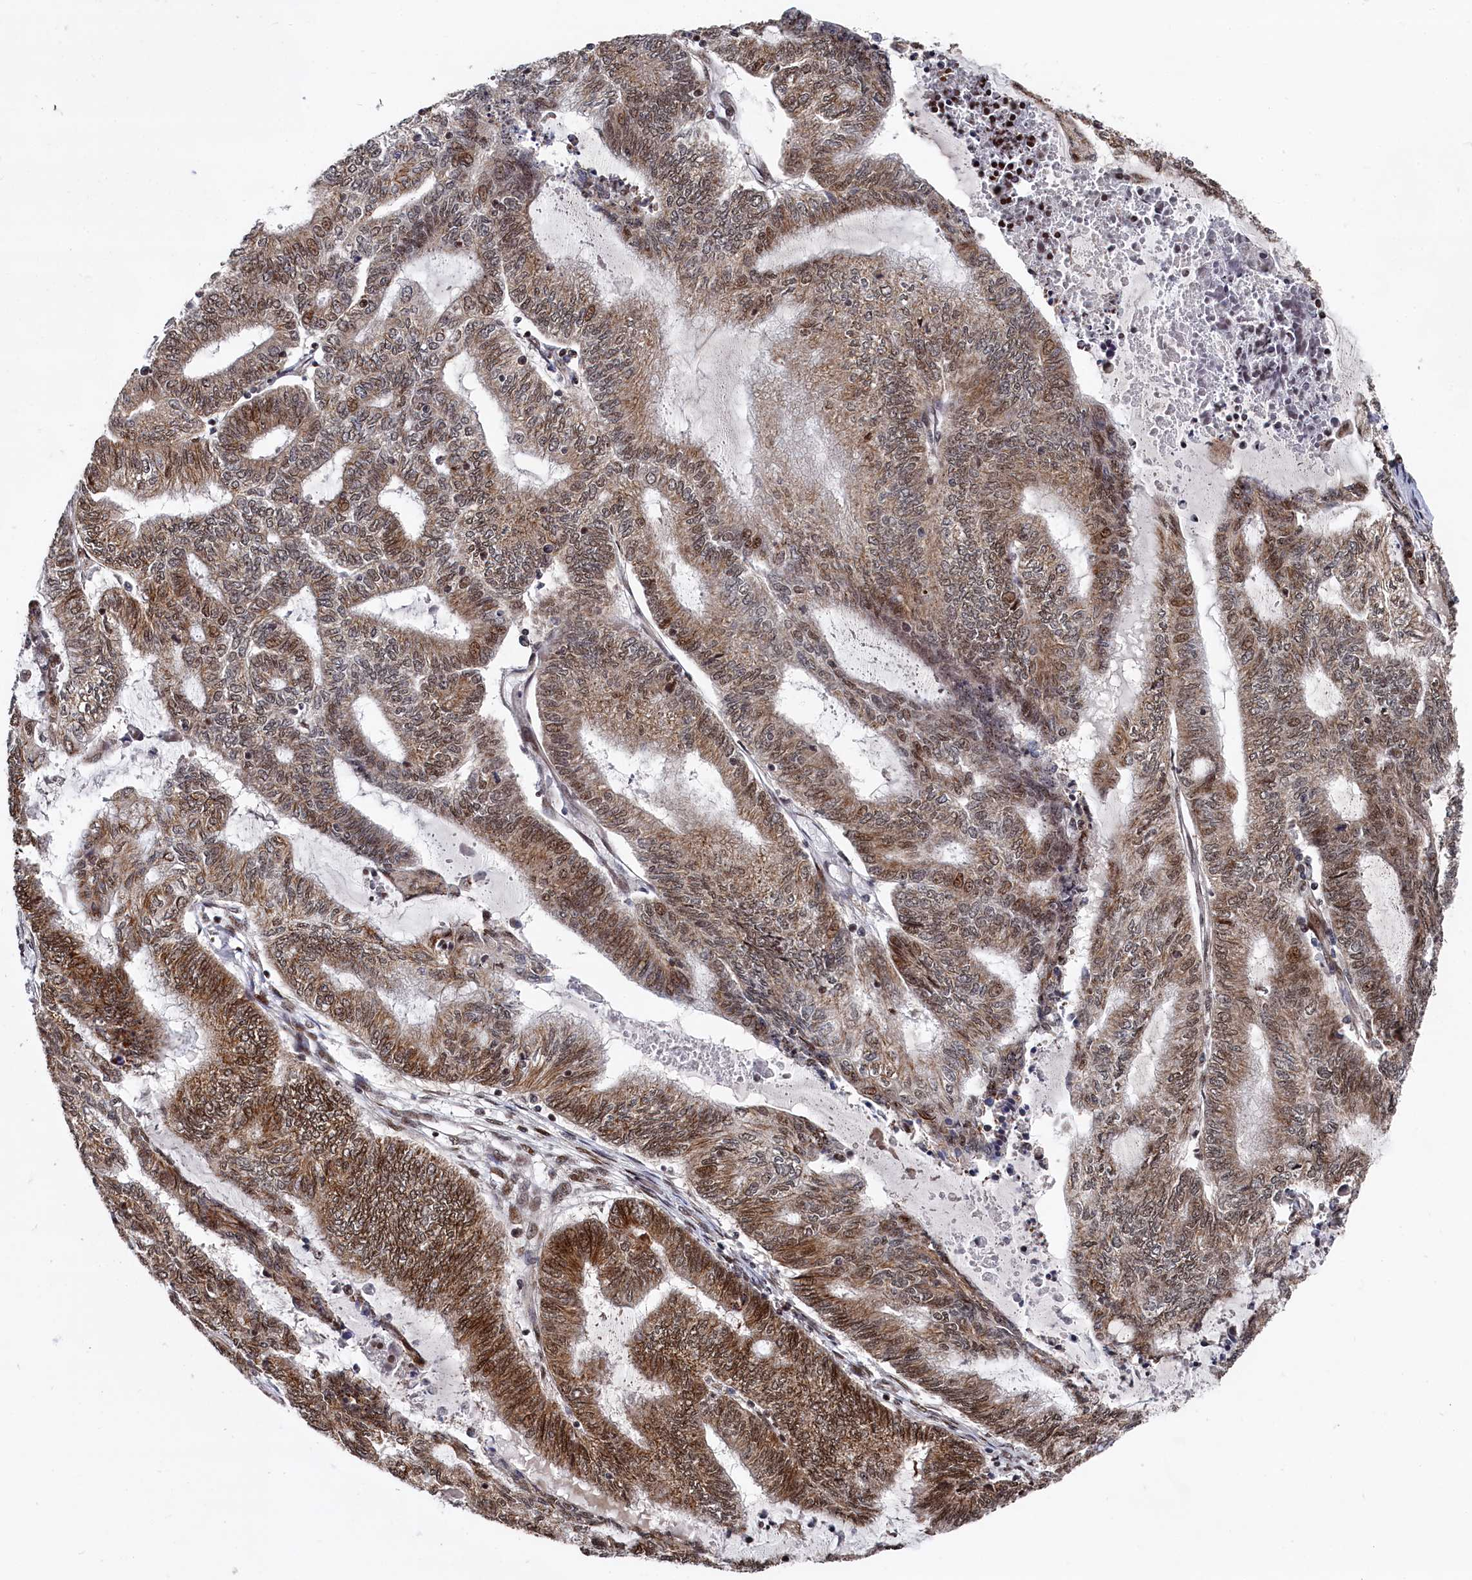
{"staining": {"intensity": "moderate", "quantity": ">75%", "location": "cytoplasmic/membranous,nuclear"}, "tissue": "endometrial cancer", "cell_type": "Tumor cells", "image_type": "cancer", "snomed": [{"axis": "morphology", "description": "Adenocarcinoma, NOS"}, {"axis": "topography", "description": "Uterus"}, {"axis": "topography", "description": "Endometrium"}], "caption": "Protein expression analysis of endometrial cancer reveals moderate cytoplasmic/membranous and nuclear expression in about >75% of tumor cells.", "gene": "BUB3", "patient": {"sex": "female", "age": 70}}